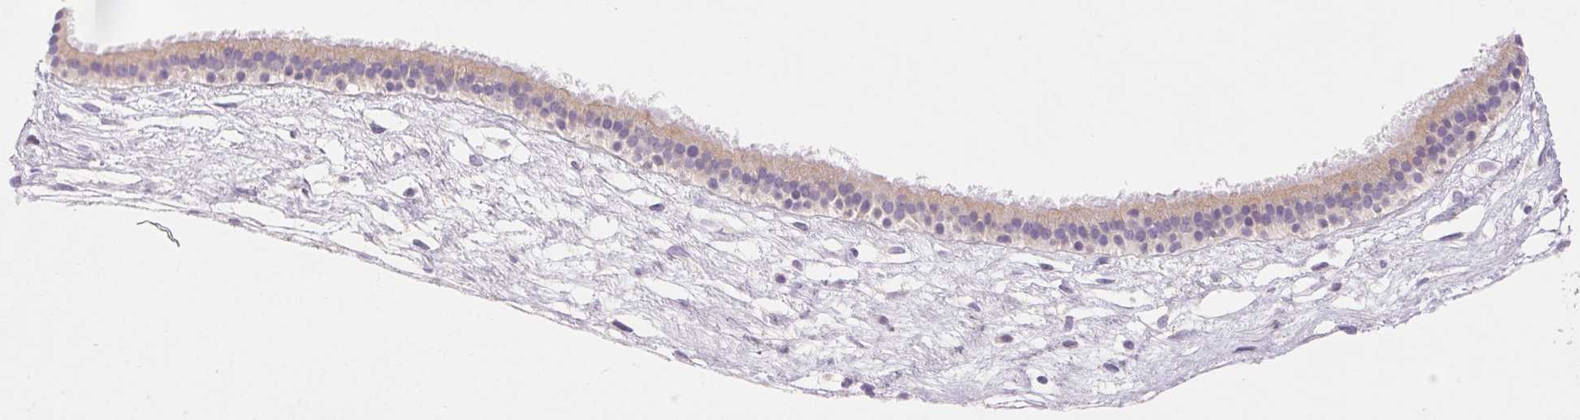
{"staining": {"intensity": "weak", "quantity": "25%-75%", "location": "cytoplasmic/membranous"}, "tissue": "nasopharynx", "cell_type": "Respiratory epithelial cells", "image_type": "normal", "snomed": [{"axis": "morphology", "description": "Normal tissue, NOS"}, {"axis": "topography", "description": "Nasopharynx"}], "caption": "Normal nasopharynx displays weak cytoplasmic/membranous expression in approximately 25%-75% of respiratory epithelial cells.", "gene": "ARHGAP11B", "patient": {"sex": "male", "age": 24}}